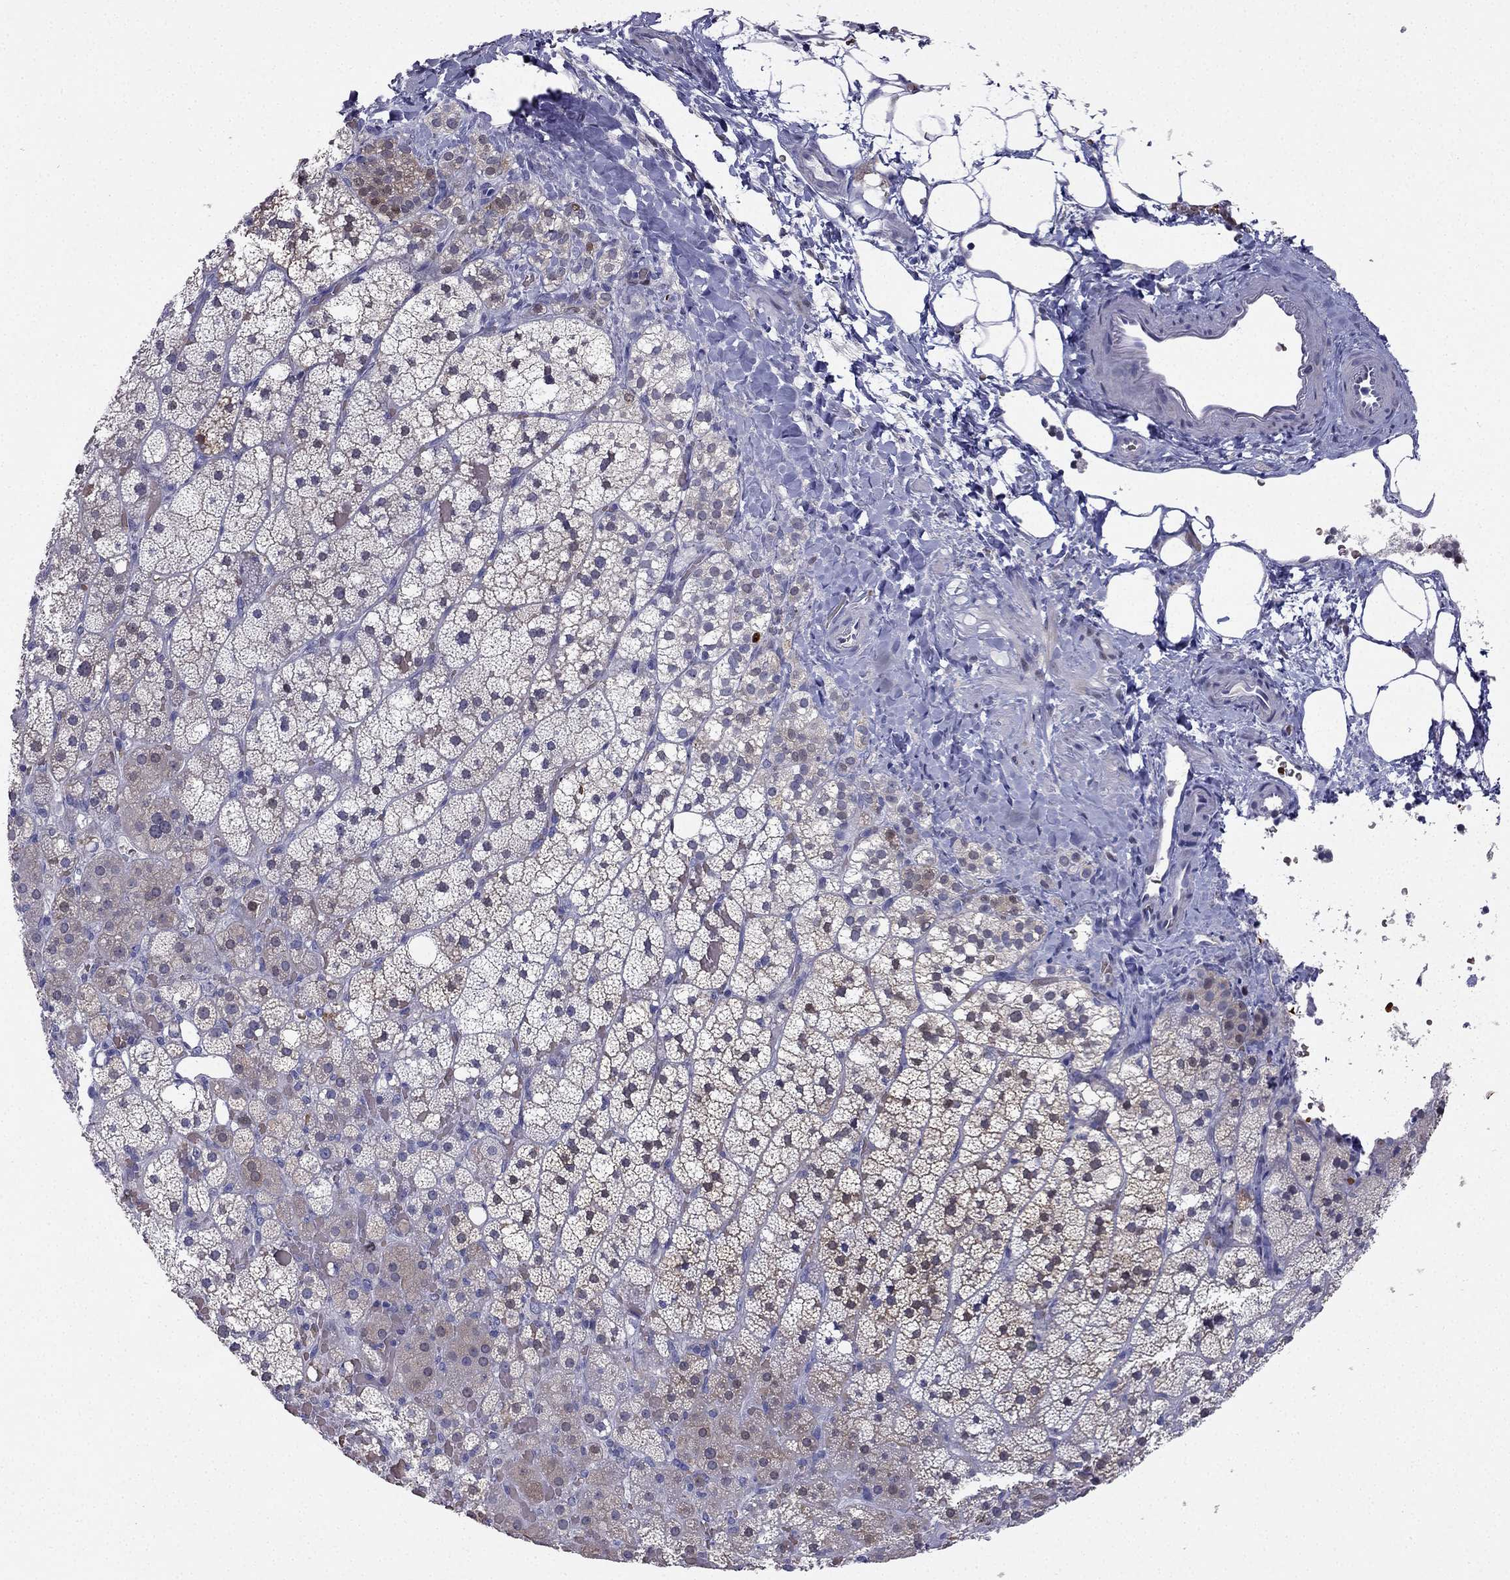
{"staining": {"intensity": "weak", "quantity": "<25%", "location": "cytoplasmic/membranous"}, "tissue": "adrenal gland", "cell_type": "Glandular cells", "image_type": "normal", "snomed": [{"axis": "morphology", "description": "Normal tissue, NOS"}, {"axis": "topography", "description": "Adrenal gland"}], "caption": "Immunohistochemical staining of unremarkable human adrenal gland displays no significant staining in glandular cells.", "gene": "RSPH14", "patient": {"sex": "male", "age": 53}}